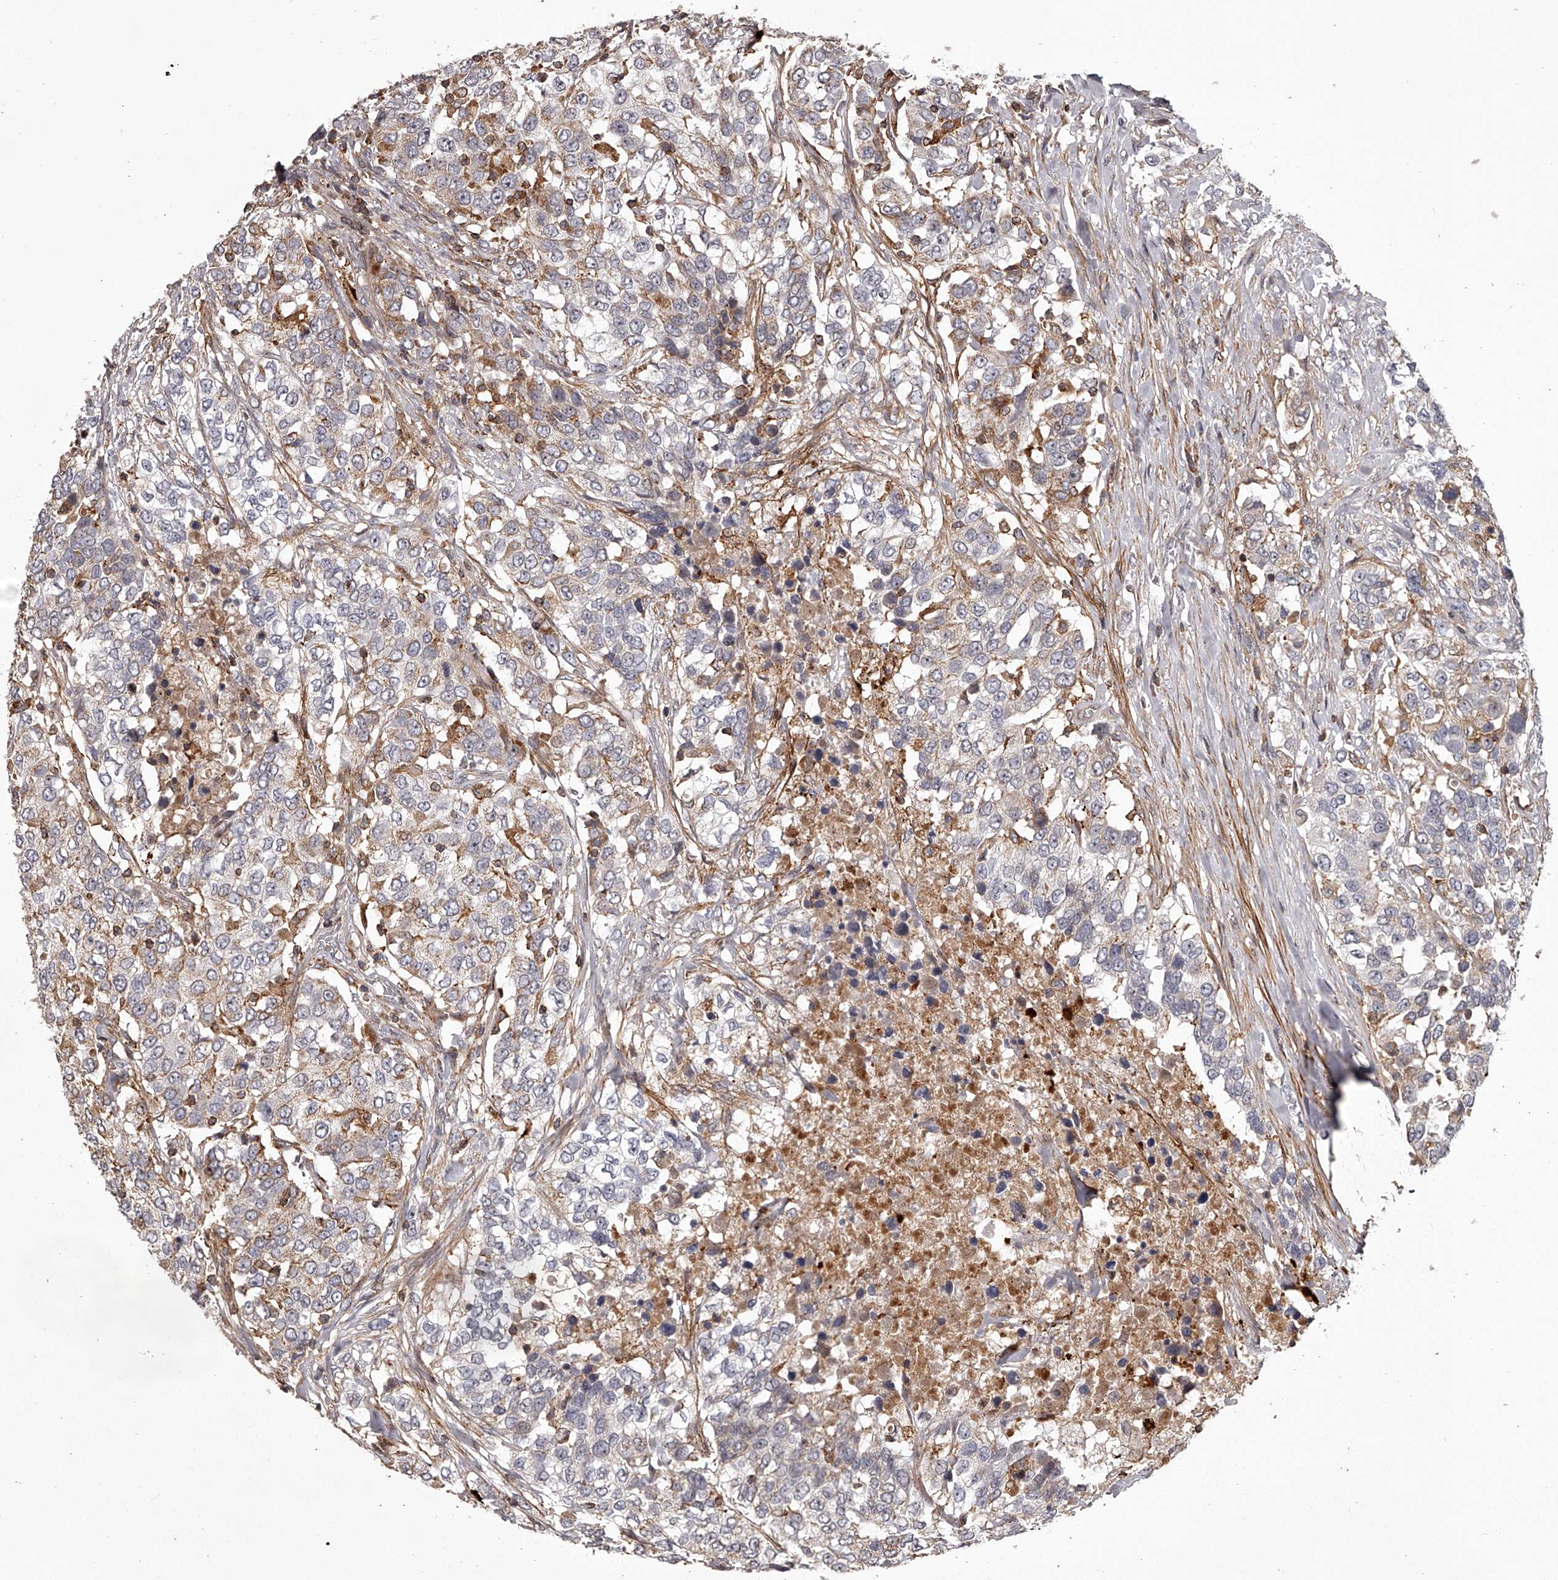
{"staining": {"intensity": "weak", "quantity": "25%-75%", "location": "cytoplasmic/membranous"}, "tissue": "urothelial cancer", "cell_type": "Tumor cells", "image_type": "cancer", "snomed": [{"axis": "morphology", "description": "Urothelial carcinoma, High grade"}, {"axis": "topography", "description": "Urinary bladder"}], "caption": "Human high-grade urothelial carcinoma stained for a protein (brown) demonstrates weak cytoplasmic/membranous positive staining in about 25%-75% of tumor cells.", "gene": "RRP36", "patient": {"sex": "female", "age": 80}}